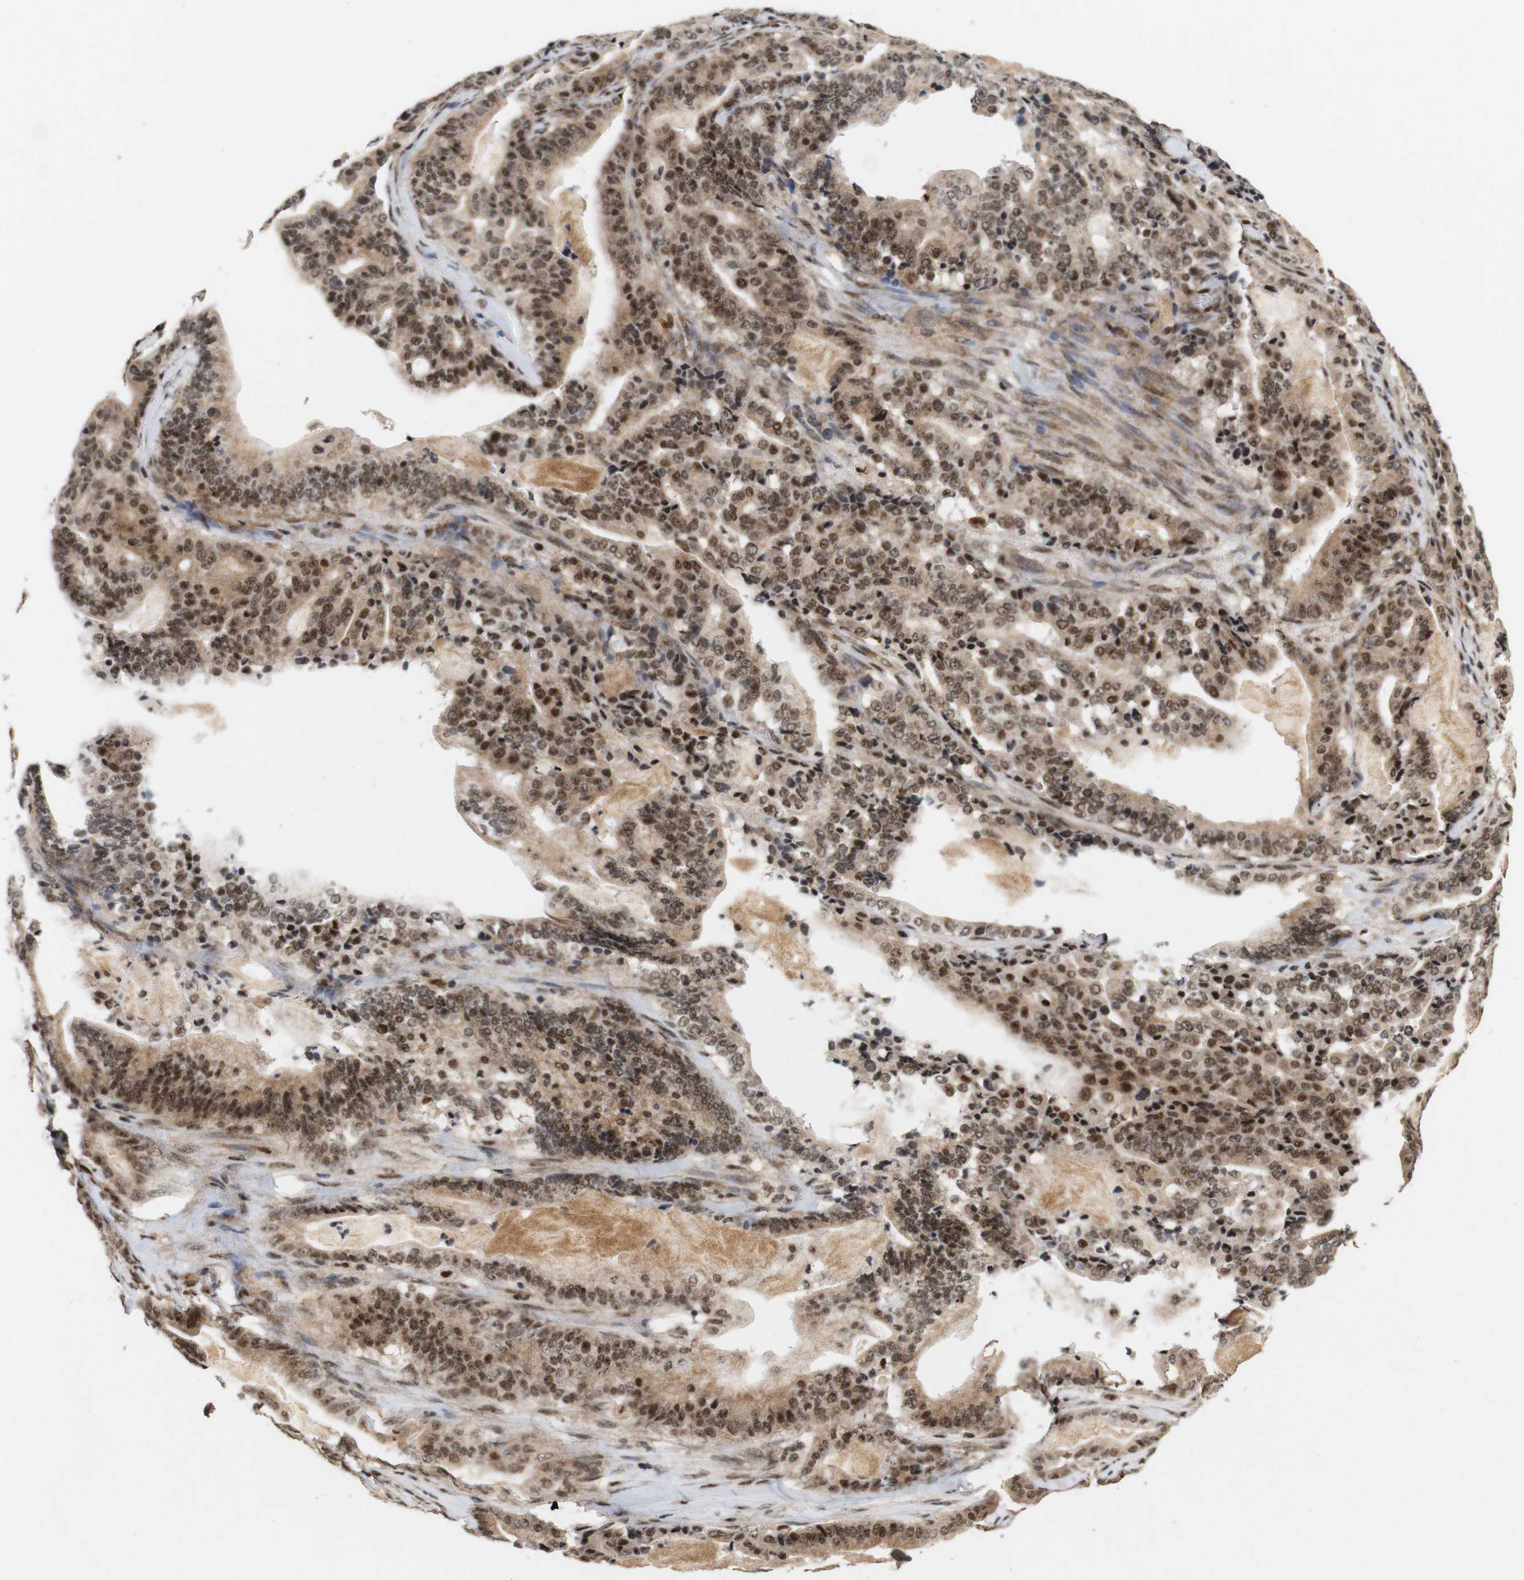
{"staining": {"intensity": "moderate", "quantity": ">75%", "location": "cytoplasmic/membranous,nuclear"}, "tissue": "pancreatic cancer", "cell_type": "Tumor cells", "image_type": "cancer", "snomed": [{"axis": "morphology", "description": "Adenocarcinoma, NOS"}, {"axis": "topography", "description": "Pancreas"}], "caption": "A micrograph of human pancreatic adenocarcinoma stained for a protein exhibits moderate cytoplasmic/membranous and nuclear brown staining in tumor cells. (Brightfield microscopy of DAB IHC at high magnification).", "gene": "PYM1", "patient": {"sex": "male", "age": 63}}